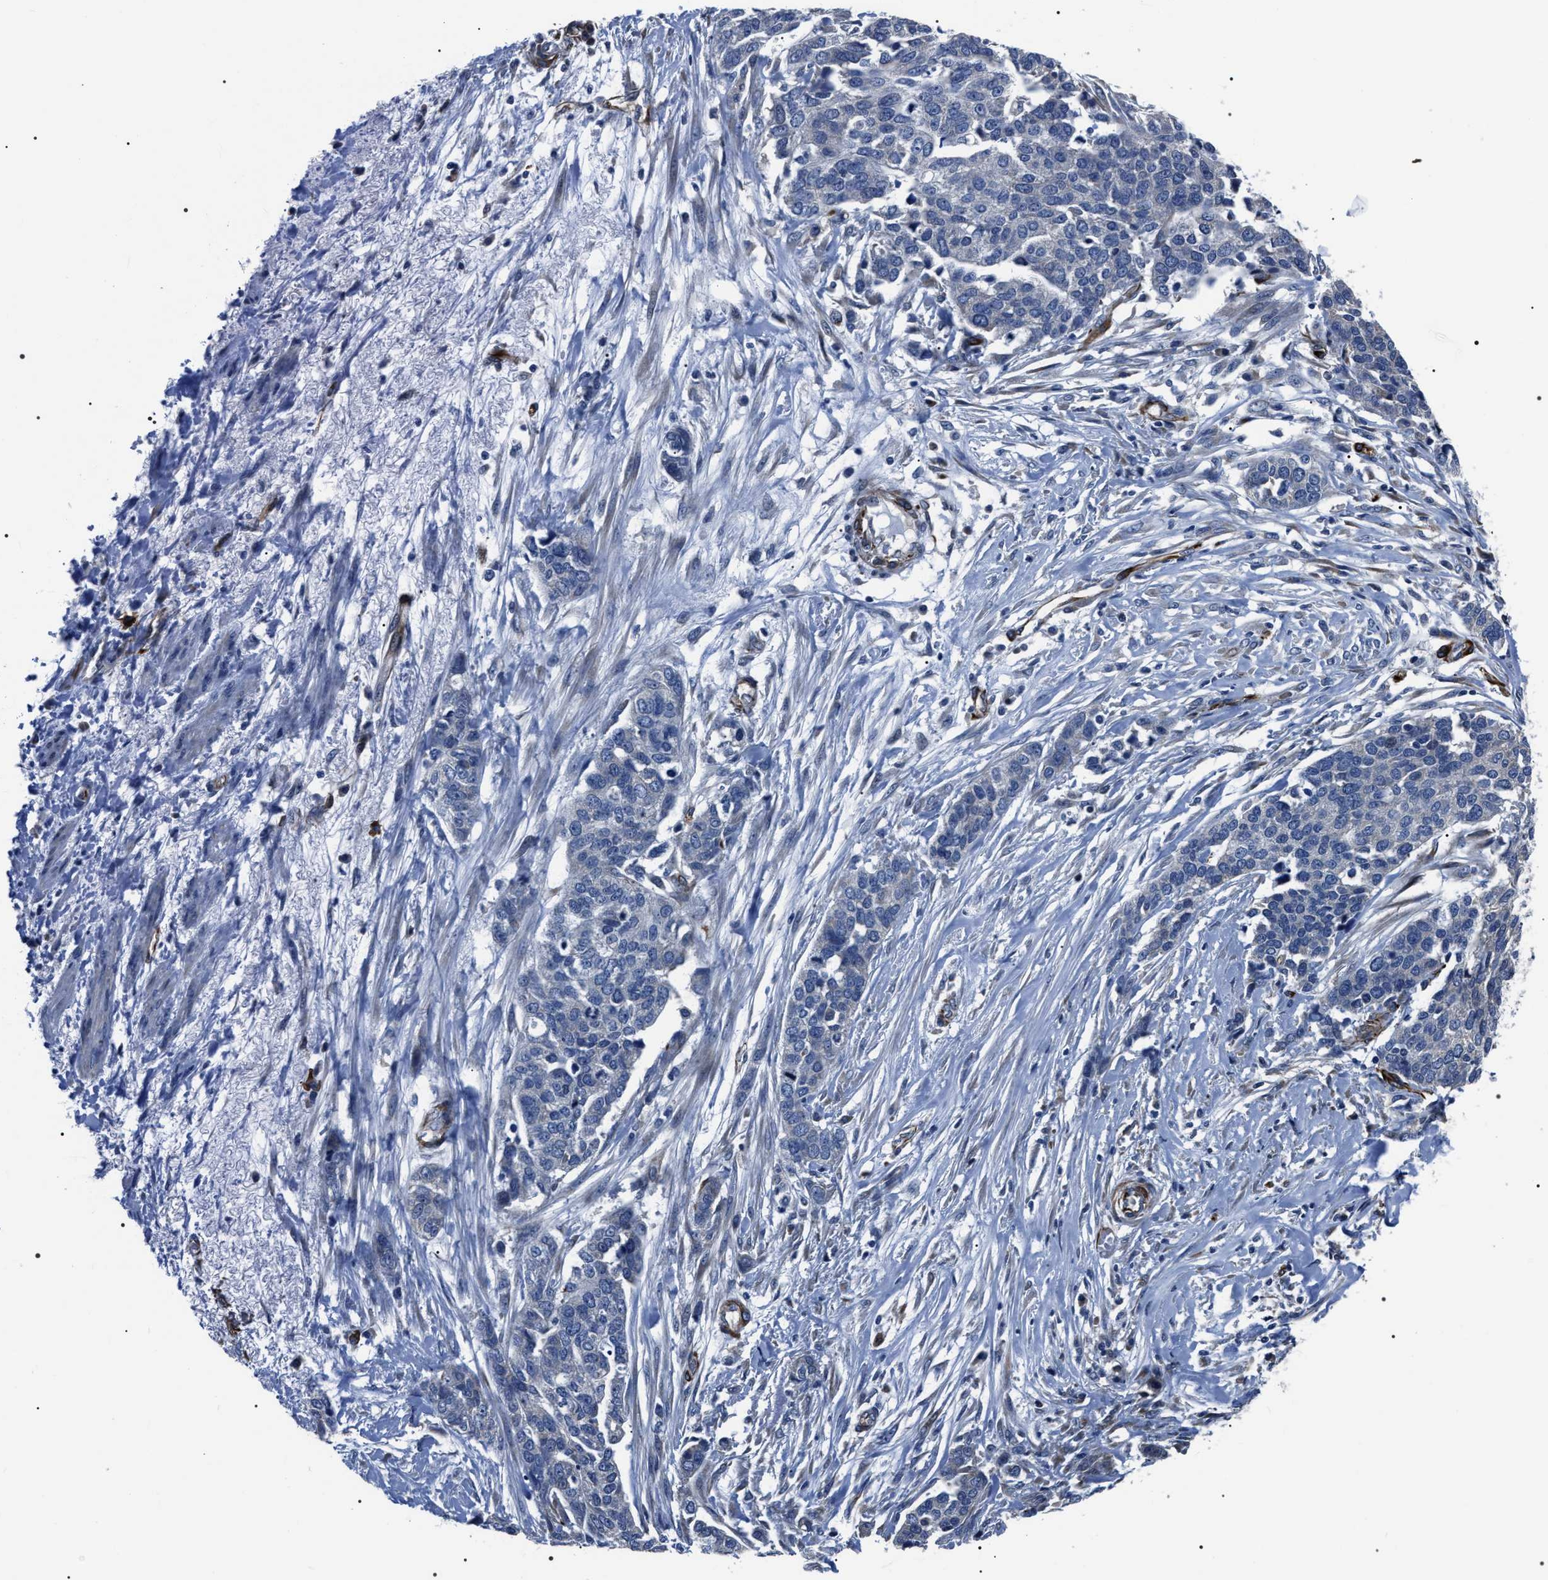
{"staining": {"intensity": "negative", "quantity": "none", "location": "none"}, "tissue": "ovarian cancer", "cell_type": "Tumor cells", "image_type": "cancer", "snomed": [{"axis": "morphology", "description": "Cystadenocarcinoma, serous, NOS"}, {"axis": "topography", "description": "Ovary"}], "caption": "IHC micrograph of neoplastic tissue: human ovarian serous cystadenocarcinoma stained with DAB reveals no significant protein staining in tumor cells. Nuclei are stained in blue.", "gene": "PKD1L1", "patient": {"sex": "female", "age": 44}}